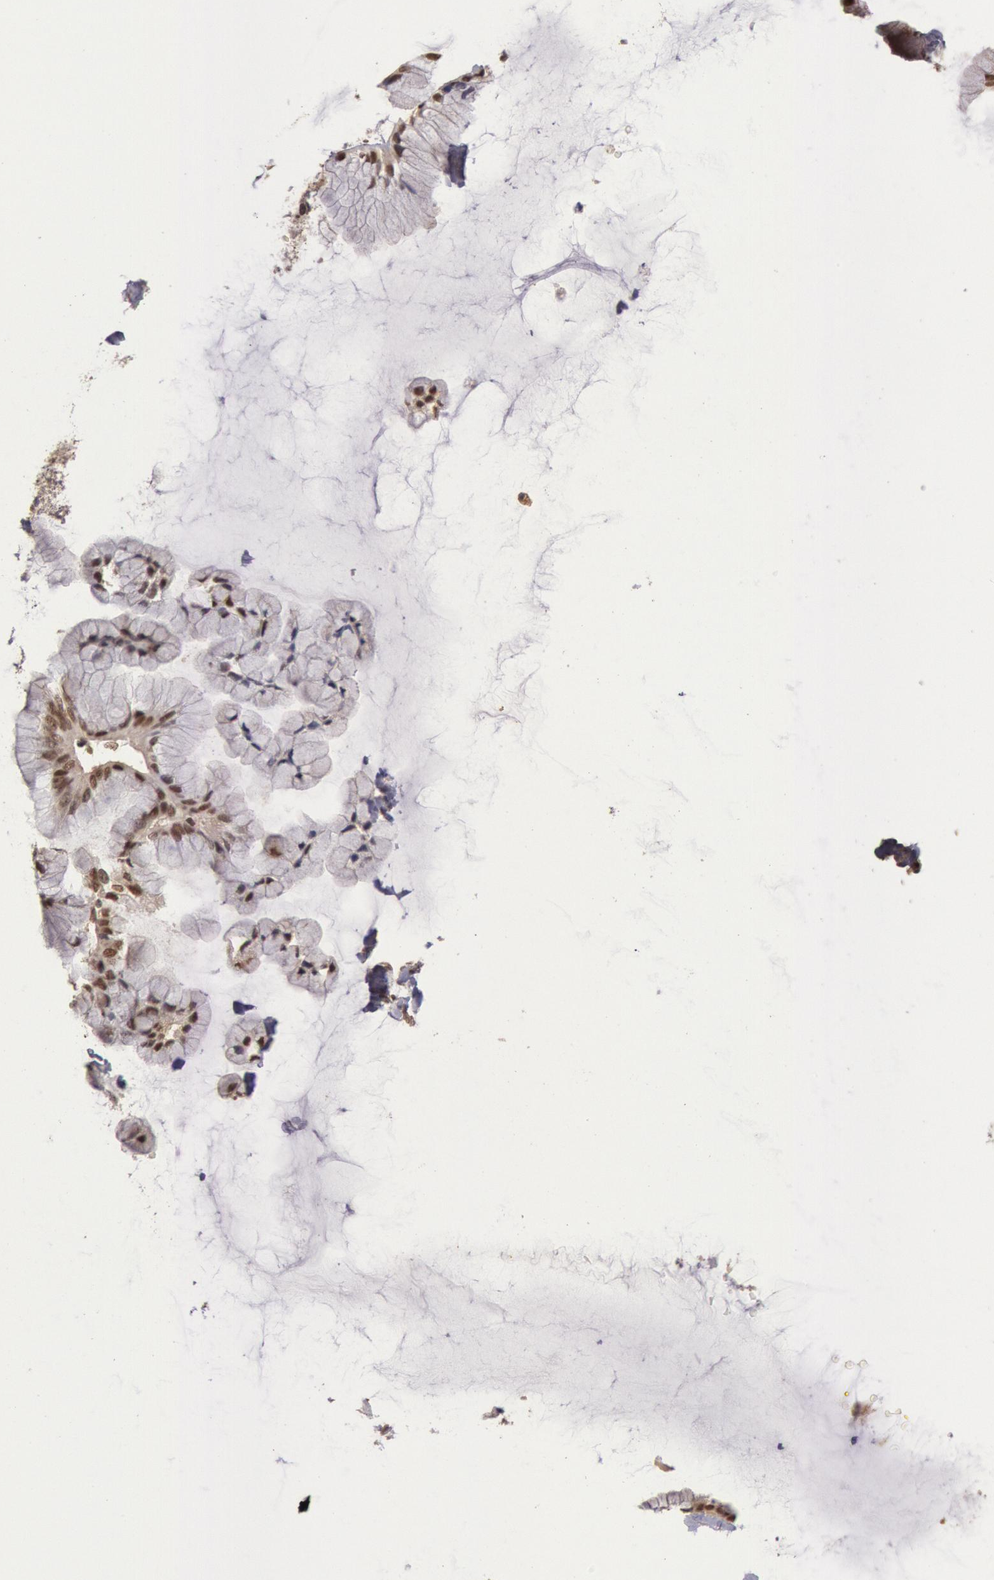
{"staining": {"intensity": "moderate", "quantity": "25%-75%", "location": "nuclear"}, "tissue": "ovarian cancer", "cell_type": "Tumor cells", "image_type": "cancer", "snomed": [{"axis": "morphology", "description": "Cystadenocarcinoma, mucinous, NOS"}, {"axis": "topography", "description": "Ovary"}], "caption": "IHC of mucinous cystadenocarcinoma (ovarian) reveals medium levels of moderate nuclear staining in about 25%-75% of tumor cells.", "gene": "LIG4", "patient": {"sex": "female", "age": 41}}